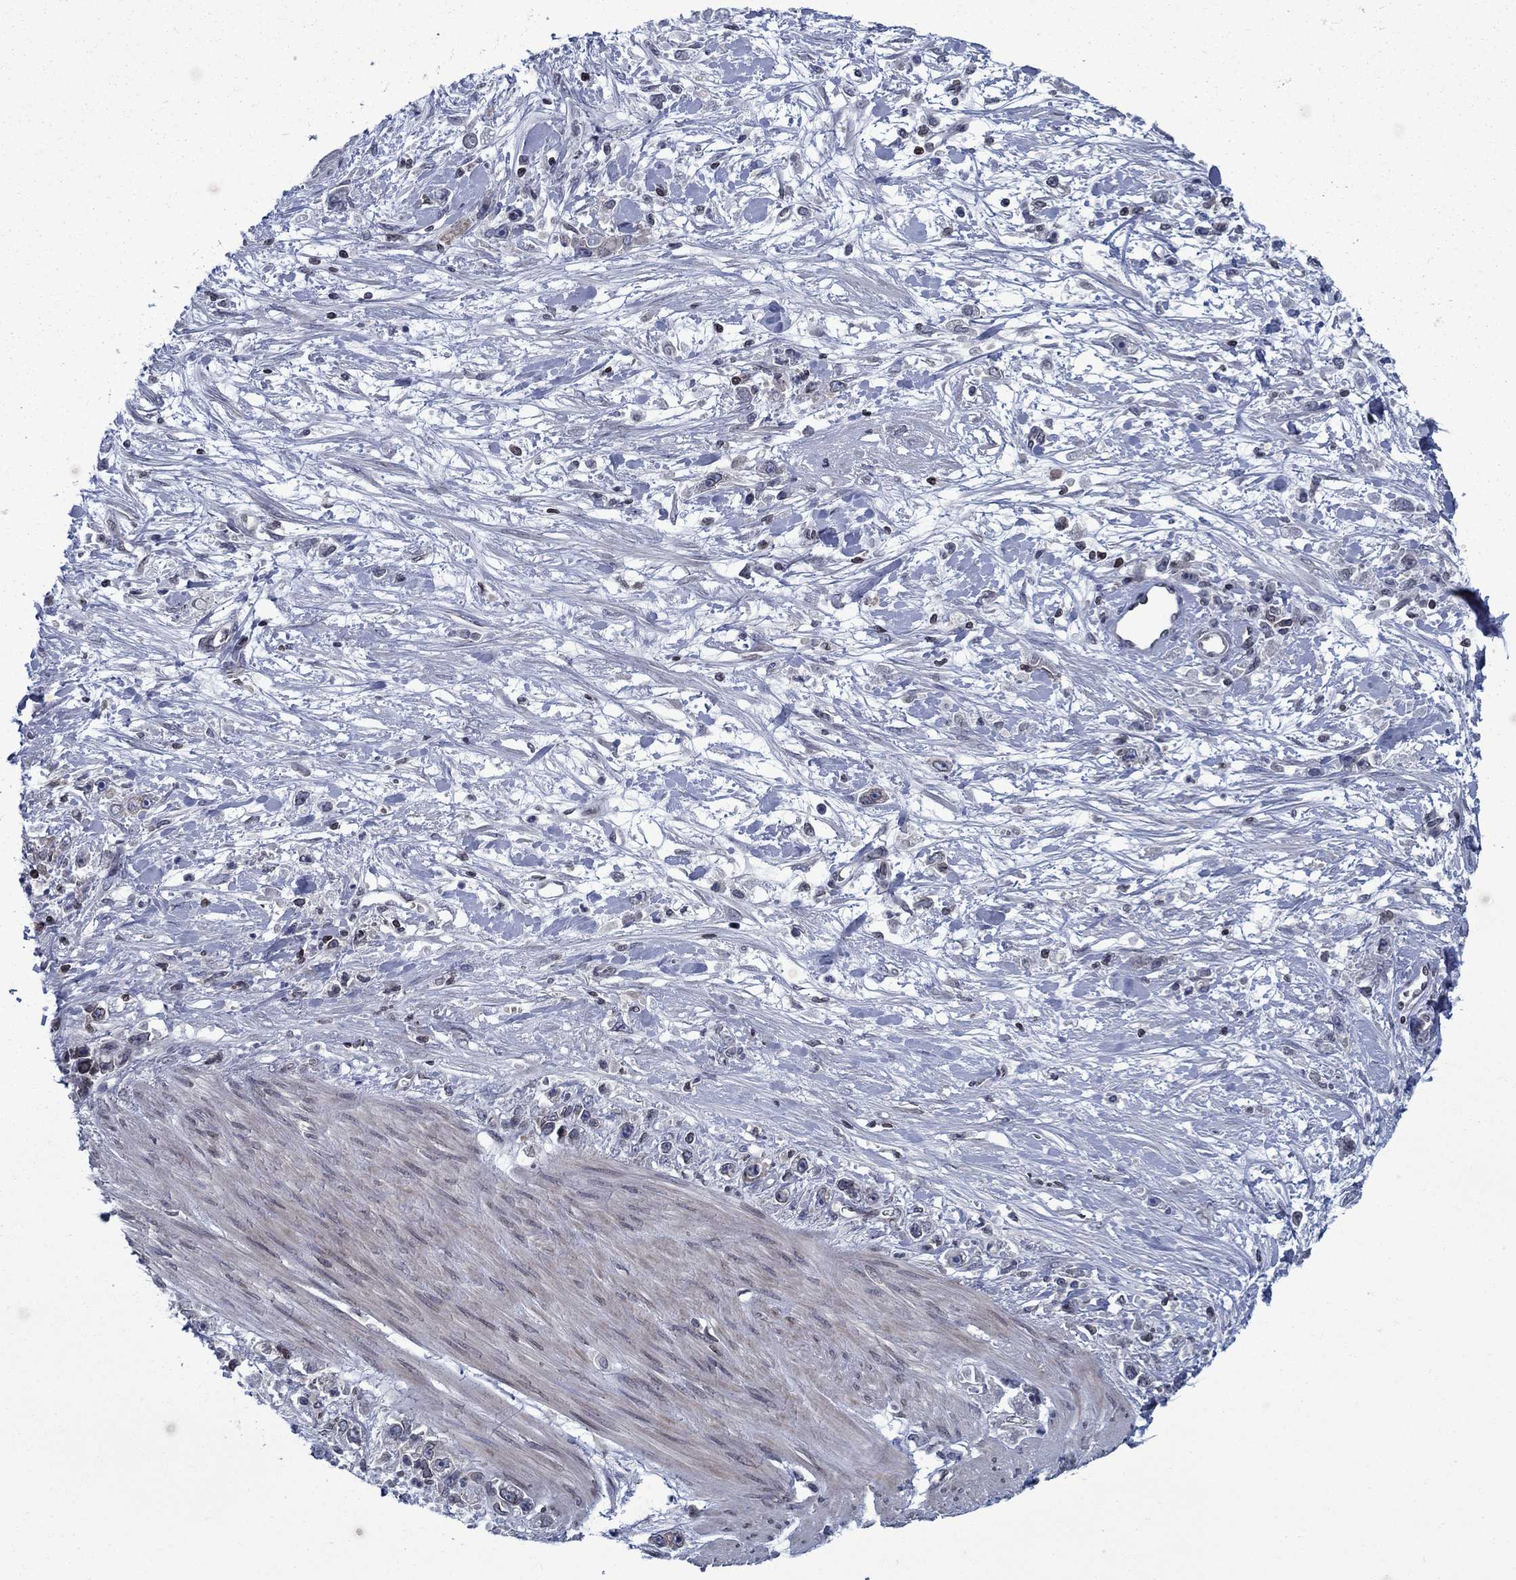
{"staining": {"intensity": "negative", "quantity": "none", "location": "none"}, "tissue": "stomach cancer", "cell_type": "Tumor cells", "image_type": "cancer", "snomed": [{"axis": "morphology", "description": "Adenocarcinoma, NOS"}, {"axis": "topography", "description": "Stomach"}], "caption": "This is a histopathology image of immunohistochemistry staining of stomach cancer, which shows no staining in tumor cells.", "gene": "SLA", "patient": {"sex": "female", "age": 59}}